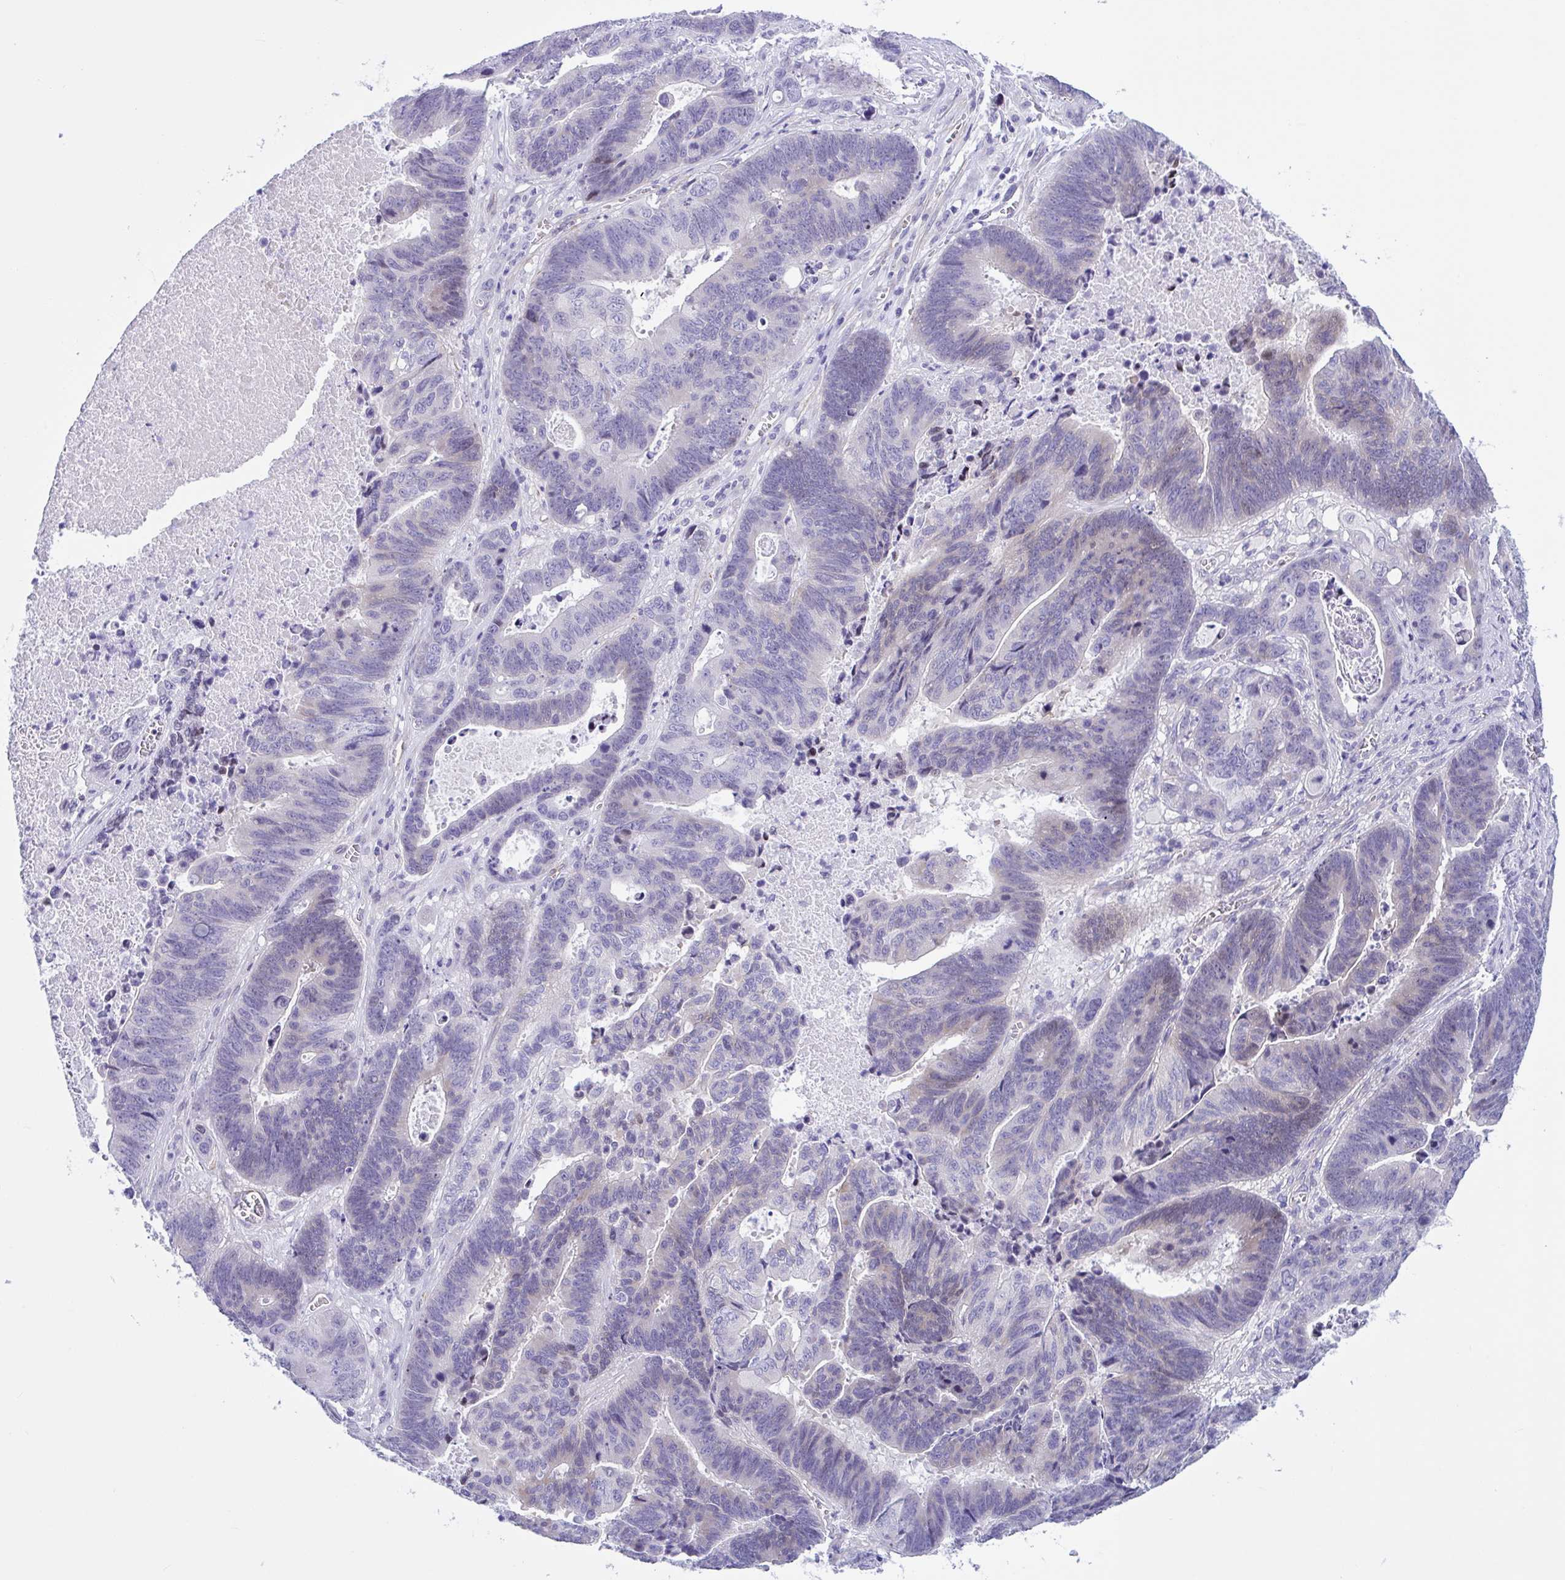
{"staining": {"intensity": "negative", "quantity": "none", "location": "none"}, "tissue": "lung cancer", "cell_type": "Tumor cells", "image_type": "cancer", "snomed": [{"axis": "morphology", "description": "Aneuploidy"}, {"axis": "morphology", "description": "Adenocarcinoma, NOS"}, {"axis": "morphology", "description": "Adenocarcinoma primary or metastatic"}, {"axis": "topography", "description": "Lung"}], "caption": "A histopathology image of adenocarcinoma primary or metastatic (lung) stained for a protein shows no brown staining in tumor cells.", "gene": "AHCYL2", "patient": {"sex": "female", "age": 75}}